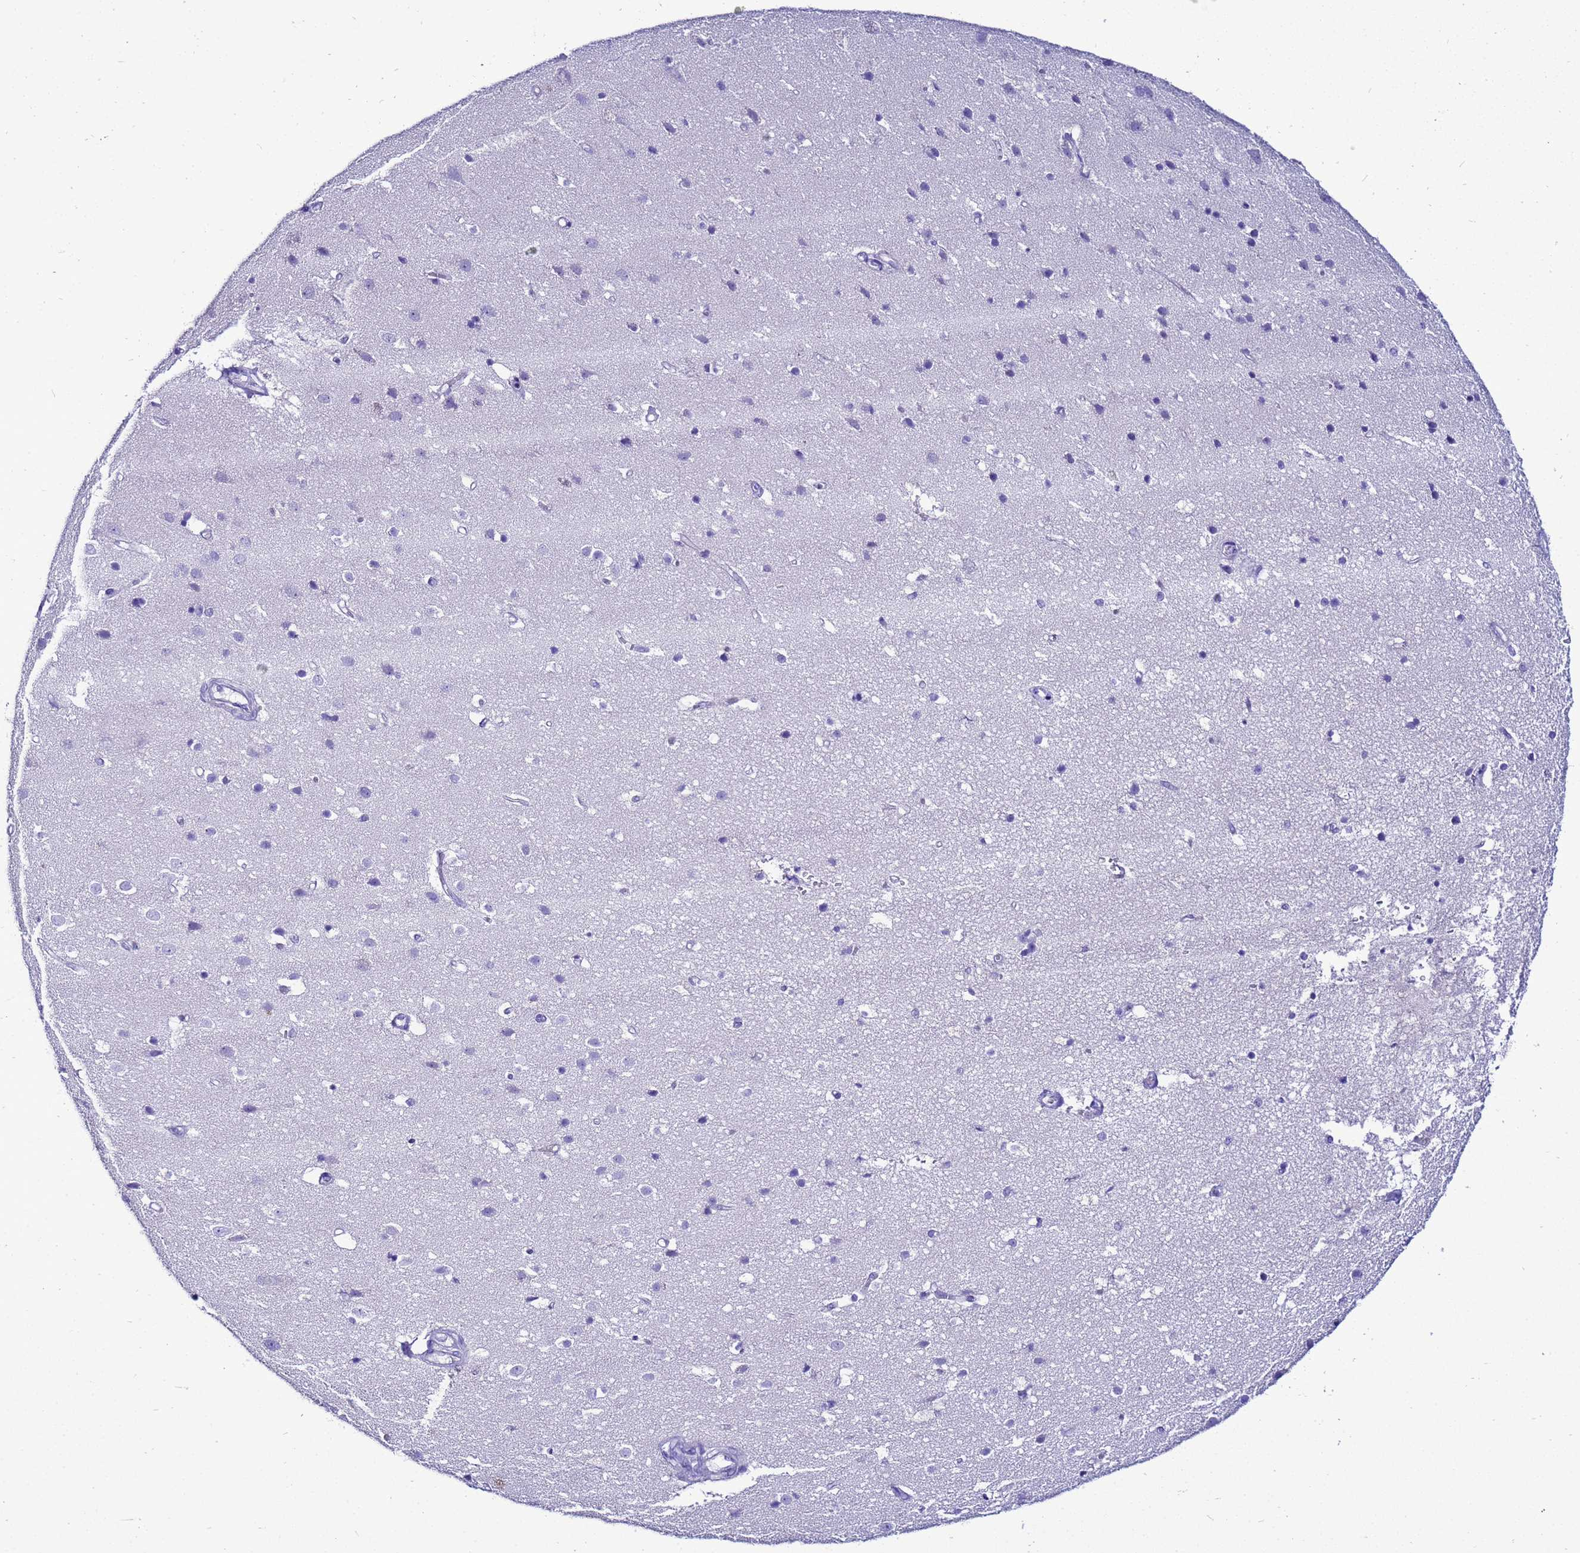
{"staining": {"intensity": "negative", "quantity": "none", "location": "none"}, "tissue": "cerebral cortex", "cell_type": "Endothelial cells", "image_type": "normal", "snomed": [{"axis": "morphology", "description": "Normal tissue, NOS"}, {"axis": "topography", "description": "Cerebral cortex"}], "caption": "DAB immunohistochemical staining of benign human cerebral cortex demonstrates no significant positivity in endothelial cells. (DAB immunohistochemistry (IHC) with hematoxylin counter stain).", "gene": "BEST2", "patient": {"sex": "male", "age": 54}}